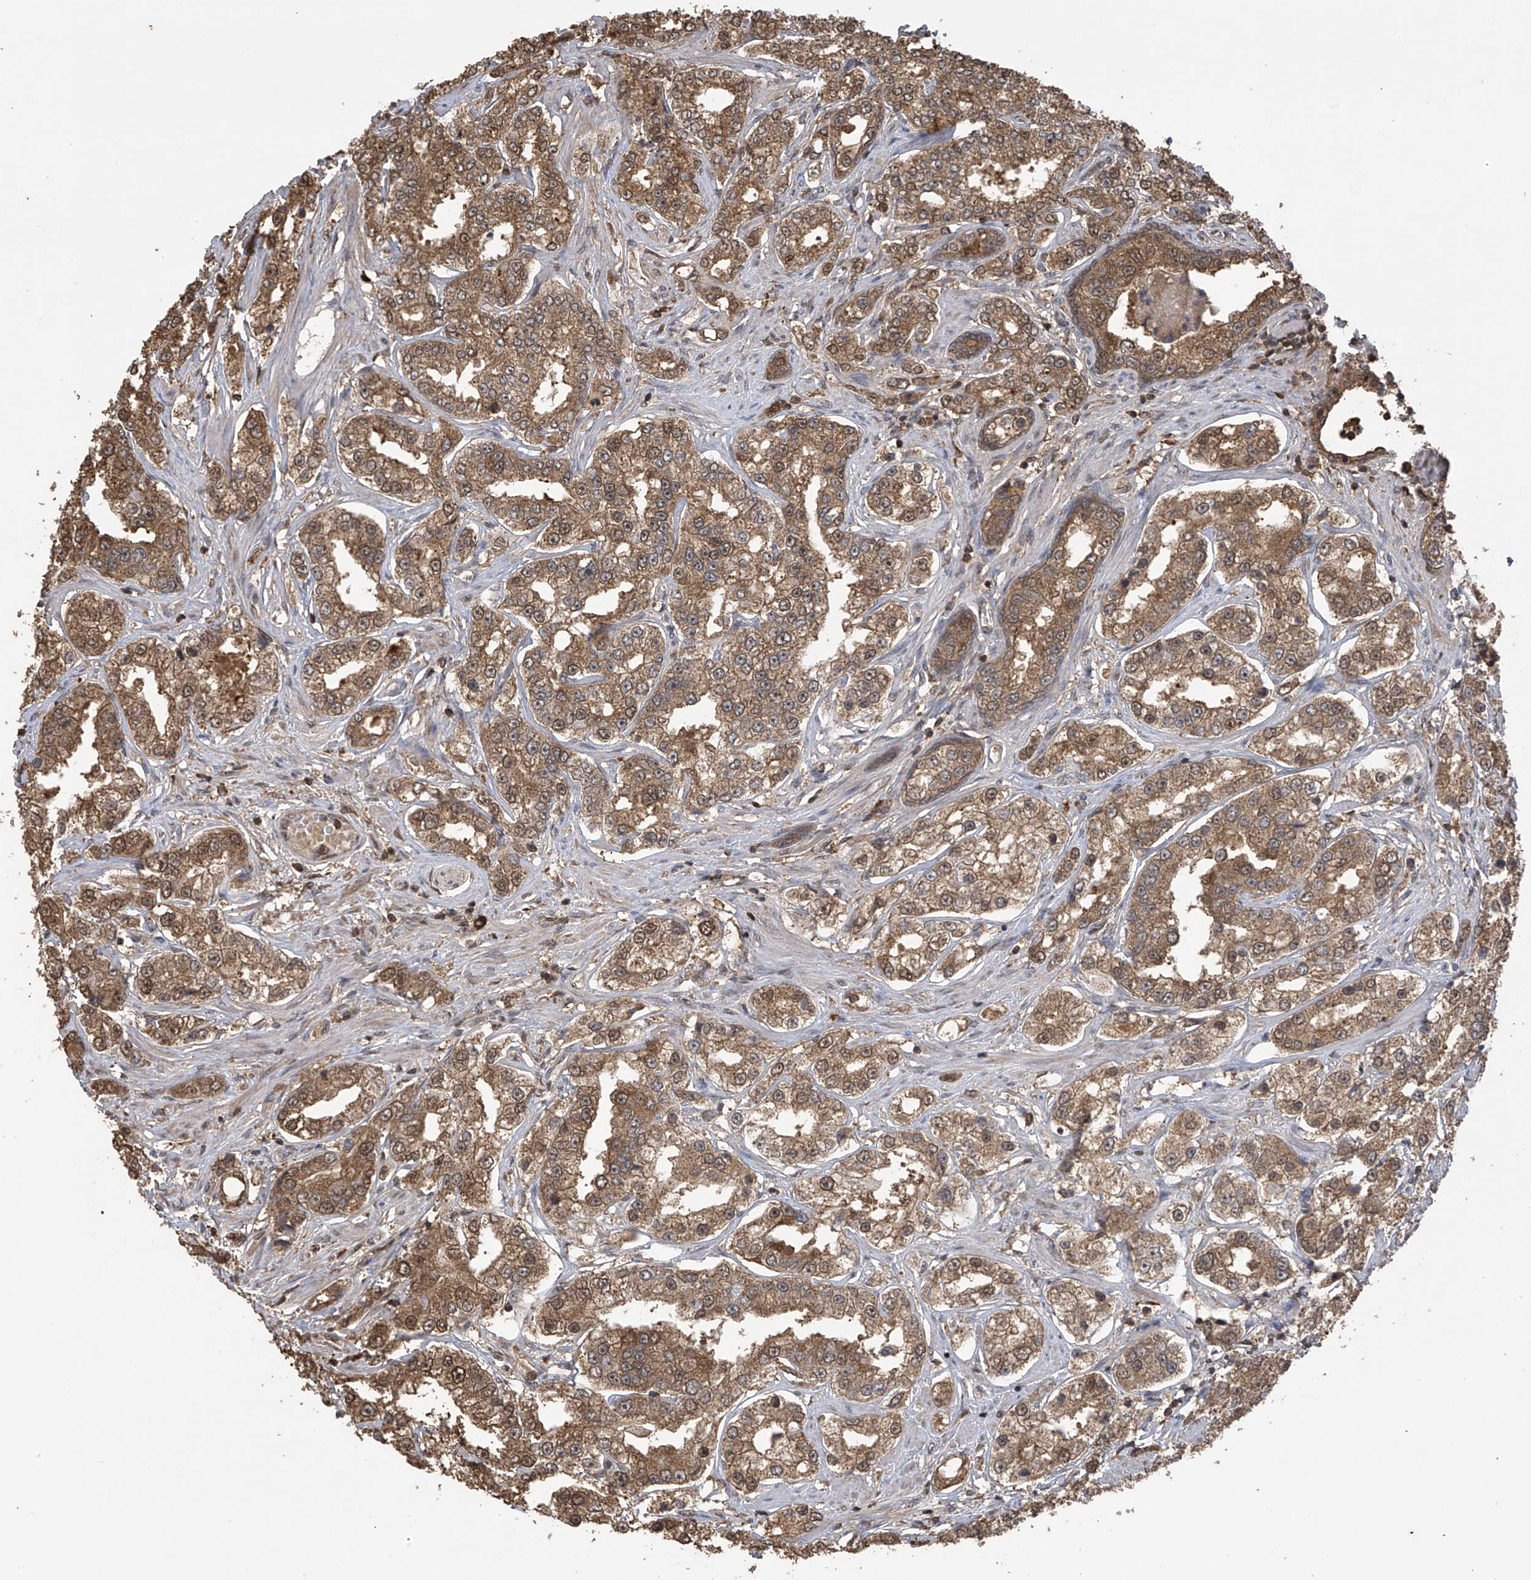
{"staining": {"intensity": "moderate", "quantity": ">75%", "location": "cytoplasmic/membranous"}, "tissue": "prostate cancer", "cell_type": "Tumor cells", "image_type": "cancer", "snomed": [{"axis": "morphology", "description": "Normal tissue, NOS"}, {"axis": "morphology", "description": "Adenocarcinoma, High grade"}, {"axis": "topography", "description": "Prostate"}], "caption": "High-grade adenocarcinoma (prostate) was stained to show a protein in brown. There is medium levels of moderate cytoplasmic/membranous positivity in approximately >75% of tumor cells. (IHC, brightfield microscopy, high magnification).", "gene": "PNPT1", "patient": {"sex": "male", "age": 83}}